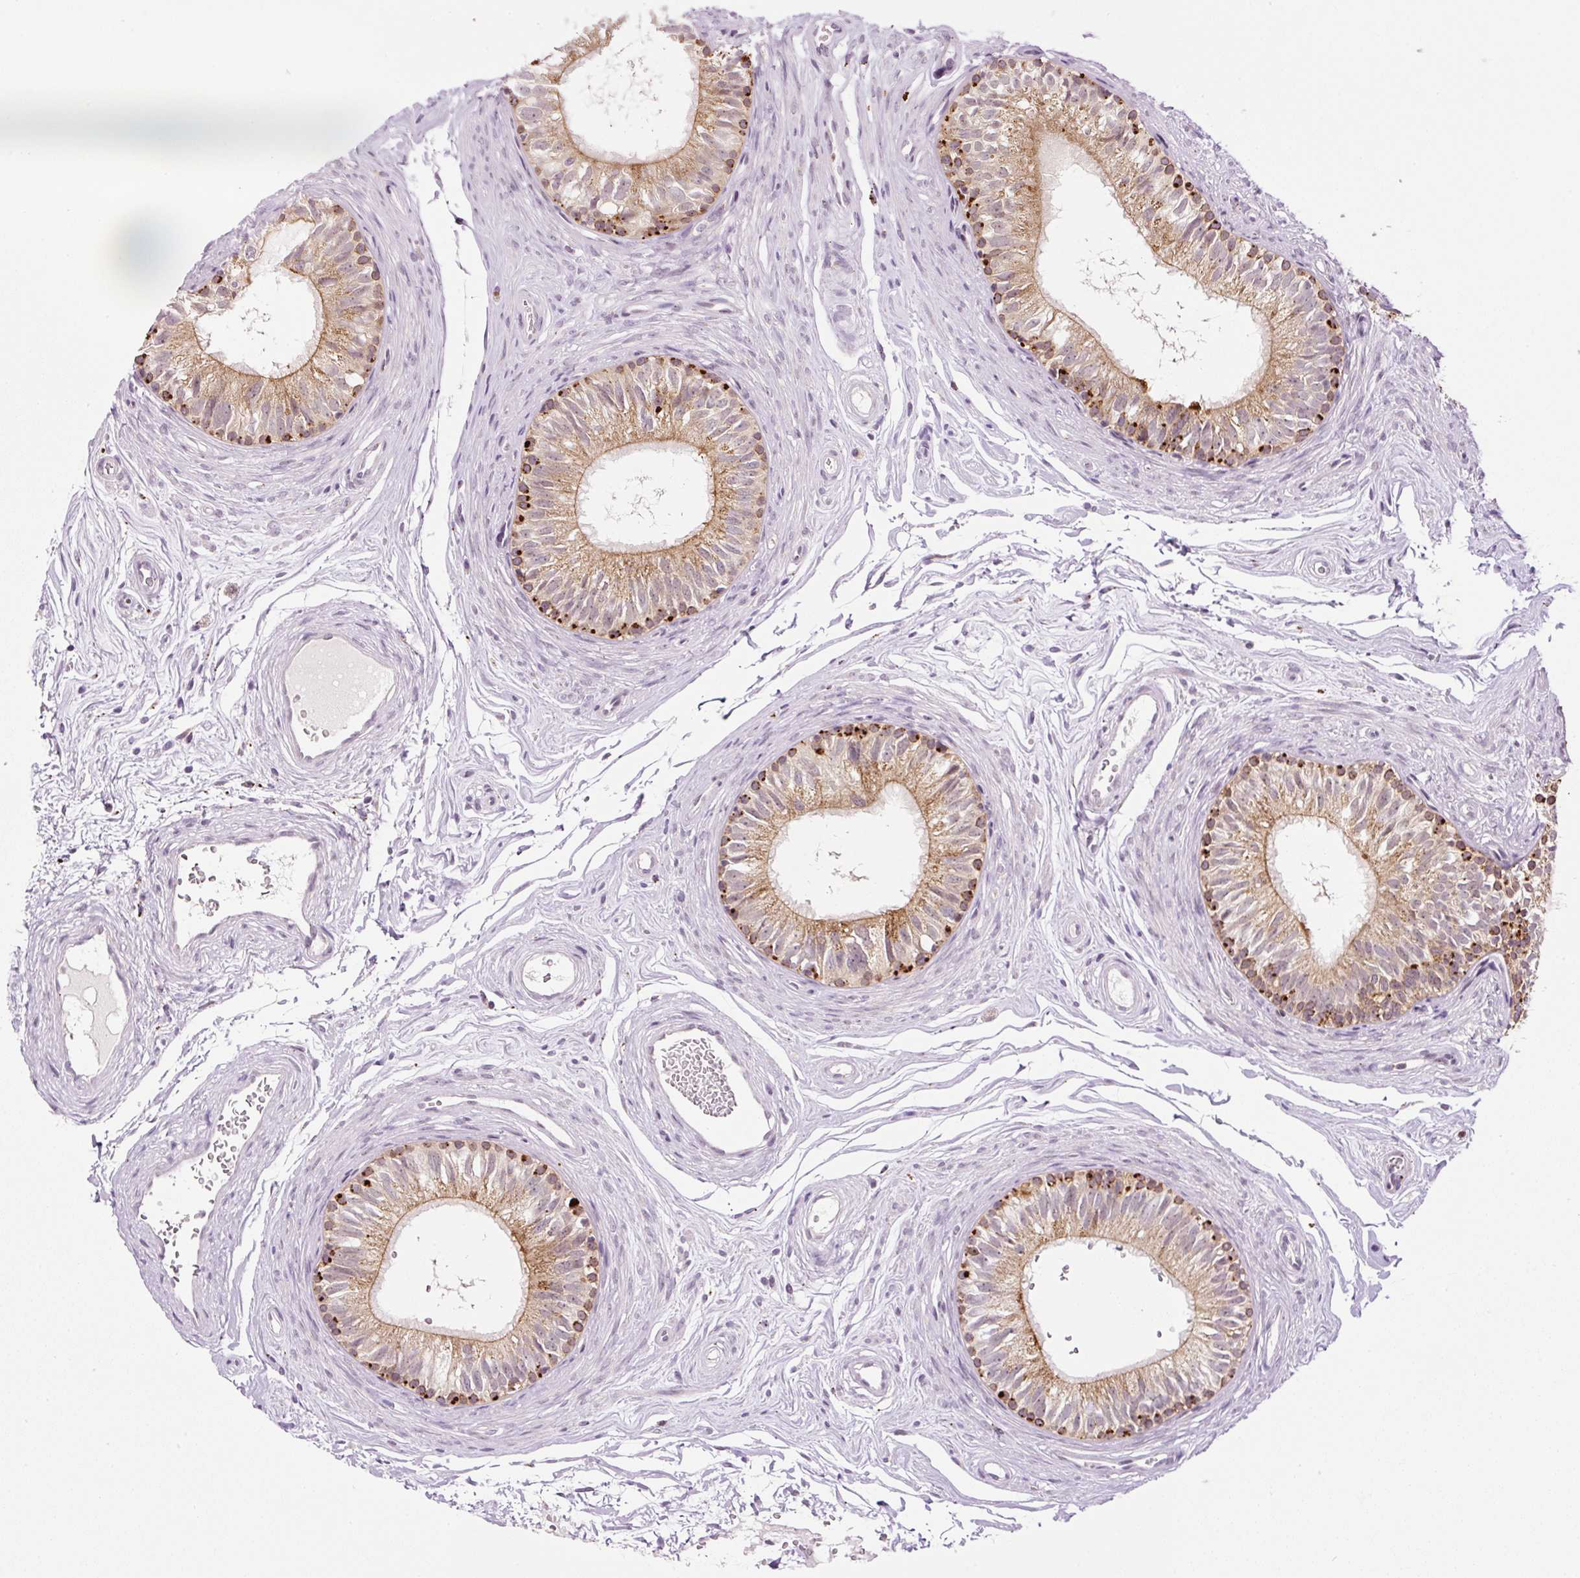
{"staining": {"intensity": "moderate", "quantity": ">75%", "location": "cytoplasmic/membranous"}, "tissue": "epididymis", "cell_type": "Glandular cells", "image_type": "normal", "snomed": [{"axis": "morphology", "description": "Normal tissue, NOS"}, {"axis": "topography", "description": "Epididymis"}], "caption": "A histopathology image showing moderate cytoplasmic/membranous expression in approximately >75% of glandular cells in benign epididymis, as visualized by brown immunohistochemical staining.", "gene": "ZNF639", "patient": {"sex": "male", "age": 45}}